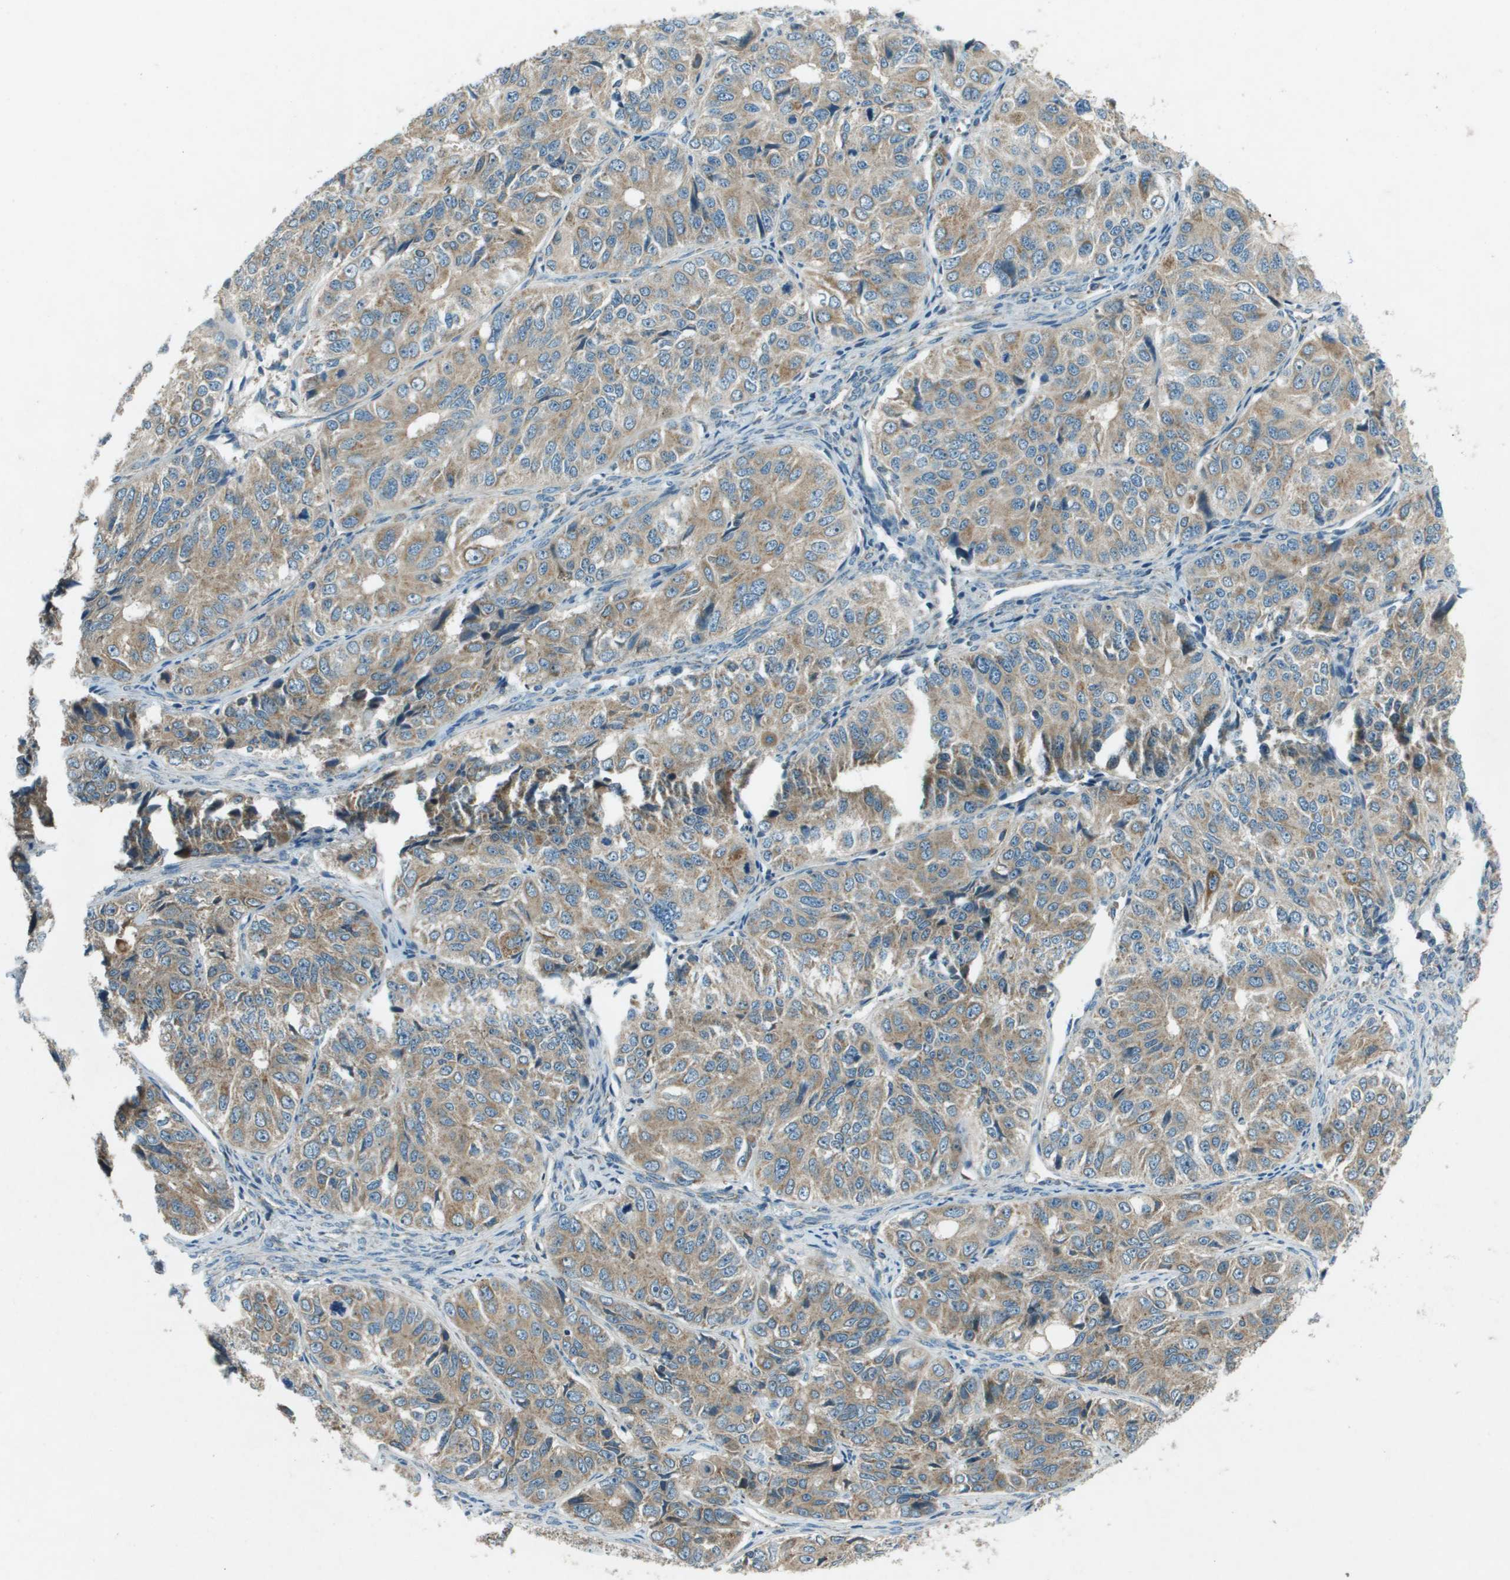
{"staining": {"intensity": "weak", "quantity": ">75%", "location": "cytoplasmic/membranous"}, "tissue": "ovarian cancer", "cell_type": "Tumor cells", "image_type": "cancer", "snomed": [{"axis": "morphology", "description": "Carcinoma, endometroid"}, {"axis": "topography", "description": "Ovary"}], "caption": "High-magnification brightfield microscopy of ovarian cancer stained with DAB (3,3'-diaminobenzidine) (brown) and counterstained with hematoxylin (blue). tumor cells exhibit weak cytoplasmic/membranous positivity is appreciated in about>75% of cells.", "gene": "MIGA1", "patient": {"sex": "female", "age": 51}}